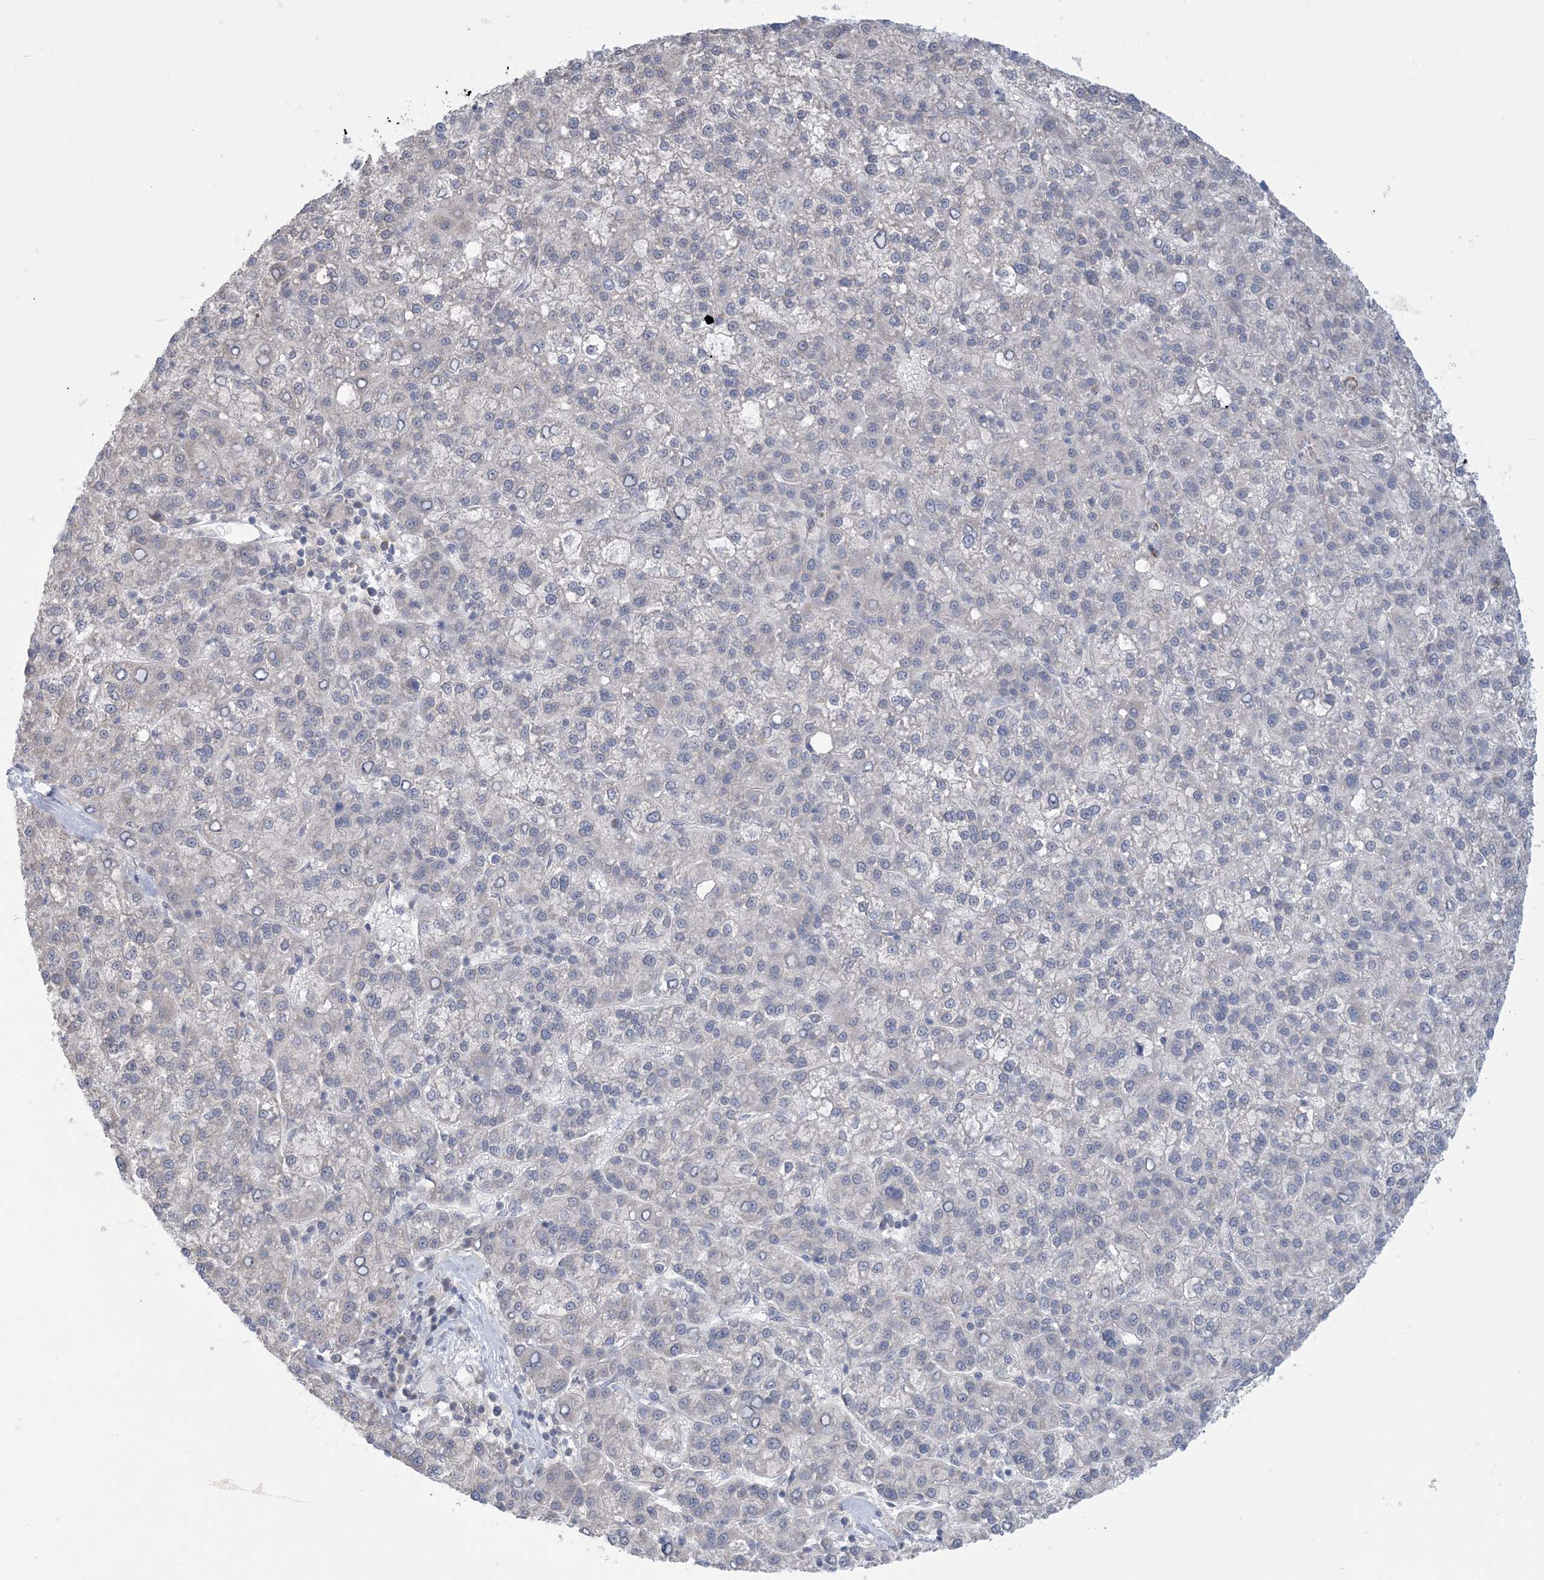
{"staining": {"intensity": "negative", "quantity": "none", "location": "none"}, "tissue": "liver cancer", "cell_type": "Tumor cells", "image_type": "cancer", "snomed": [{"axis": "morphology", "description": "Carcinoma, Hepatocellular, NOS"}, {"axis": "topography", "description": "Liver"}], "caption": "An immunohistochemistry (IHC) photomicrograph of liver cancer is shown. There is no staining in tumor cells of liver cancer.", "gene": "TRMT10C", "patient": {"sex": "female", "age": 58}}